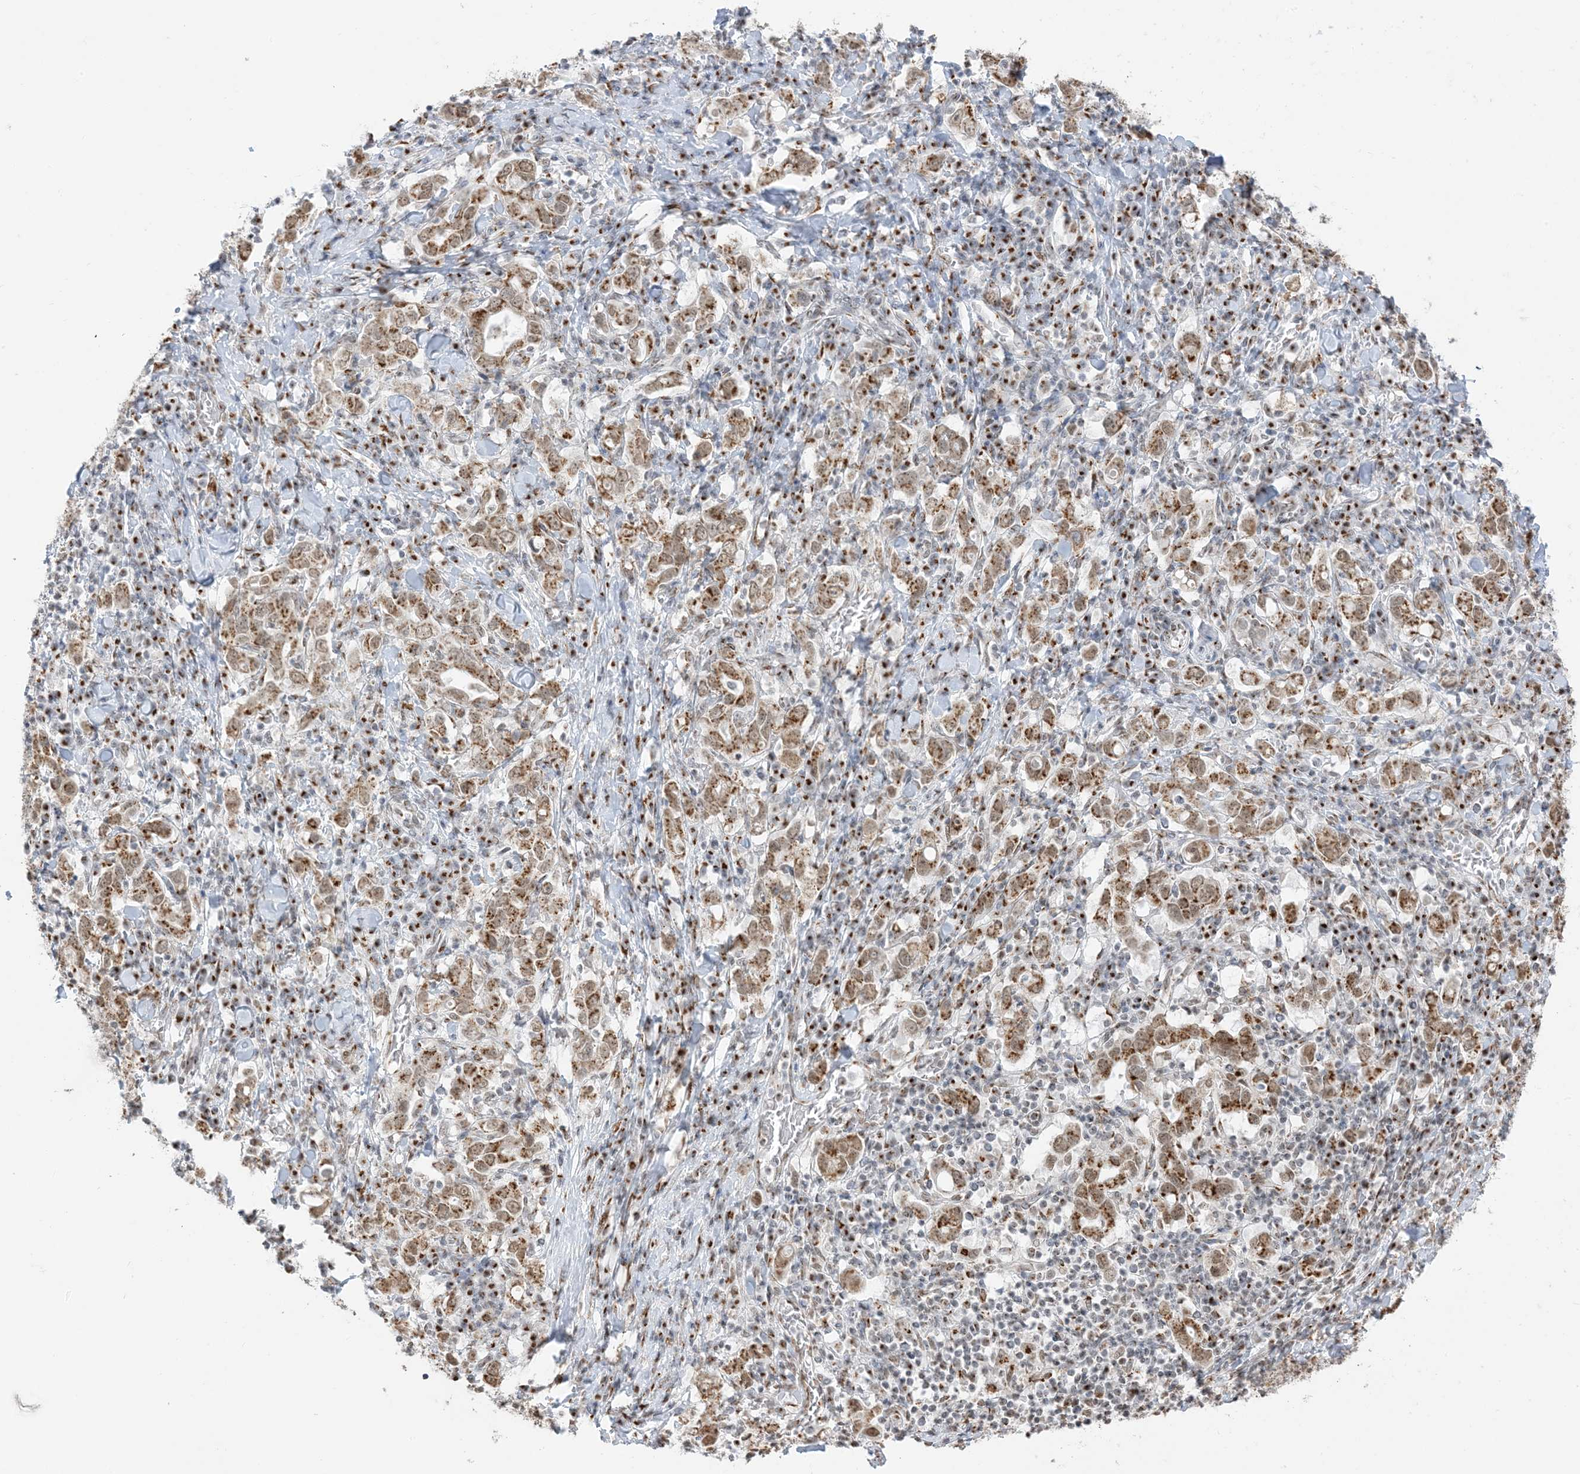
{"staining": {"intensity": "moderate", "quantity": ">75%", "location": "cytoplasmic/membranous,nuclear"}, "tissue": "stomach cancer", "cell_type": "Tumor cells", "image_type": "cancer", "snomed": [{"axis": "morphology", "description": "Adenocarcinoma, NOS"}, {"axis": "topography", "description": "Stomach, upper"}], "caption": "Immunohistochemical staining of stomach adenocarcinoma reveals medium levels of moderate cytoplasmic/membranous and nuclear protein expression in about >75% of tumor cells.", "gene": "GPR107", "patient": {"sex": "male", "age": 62}}